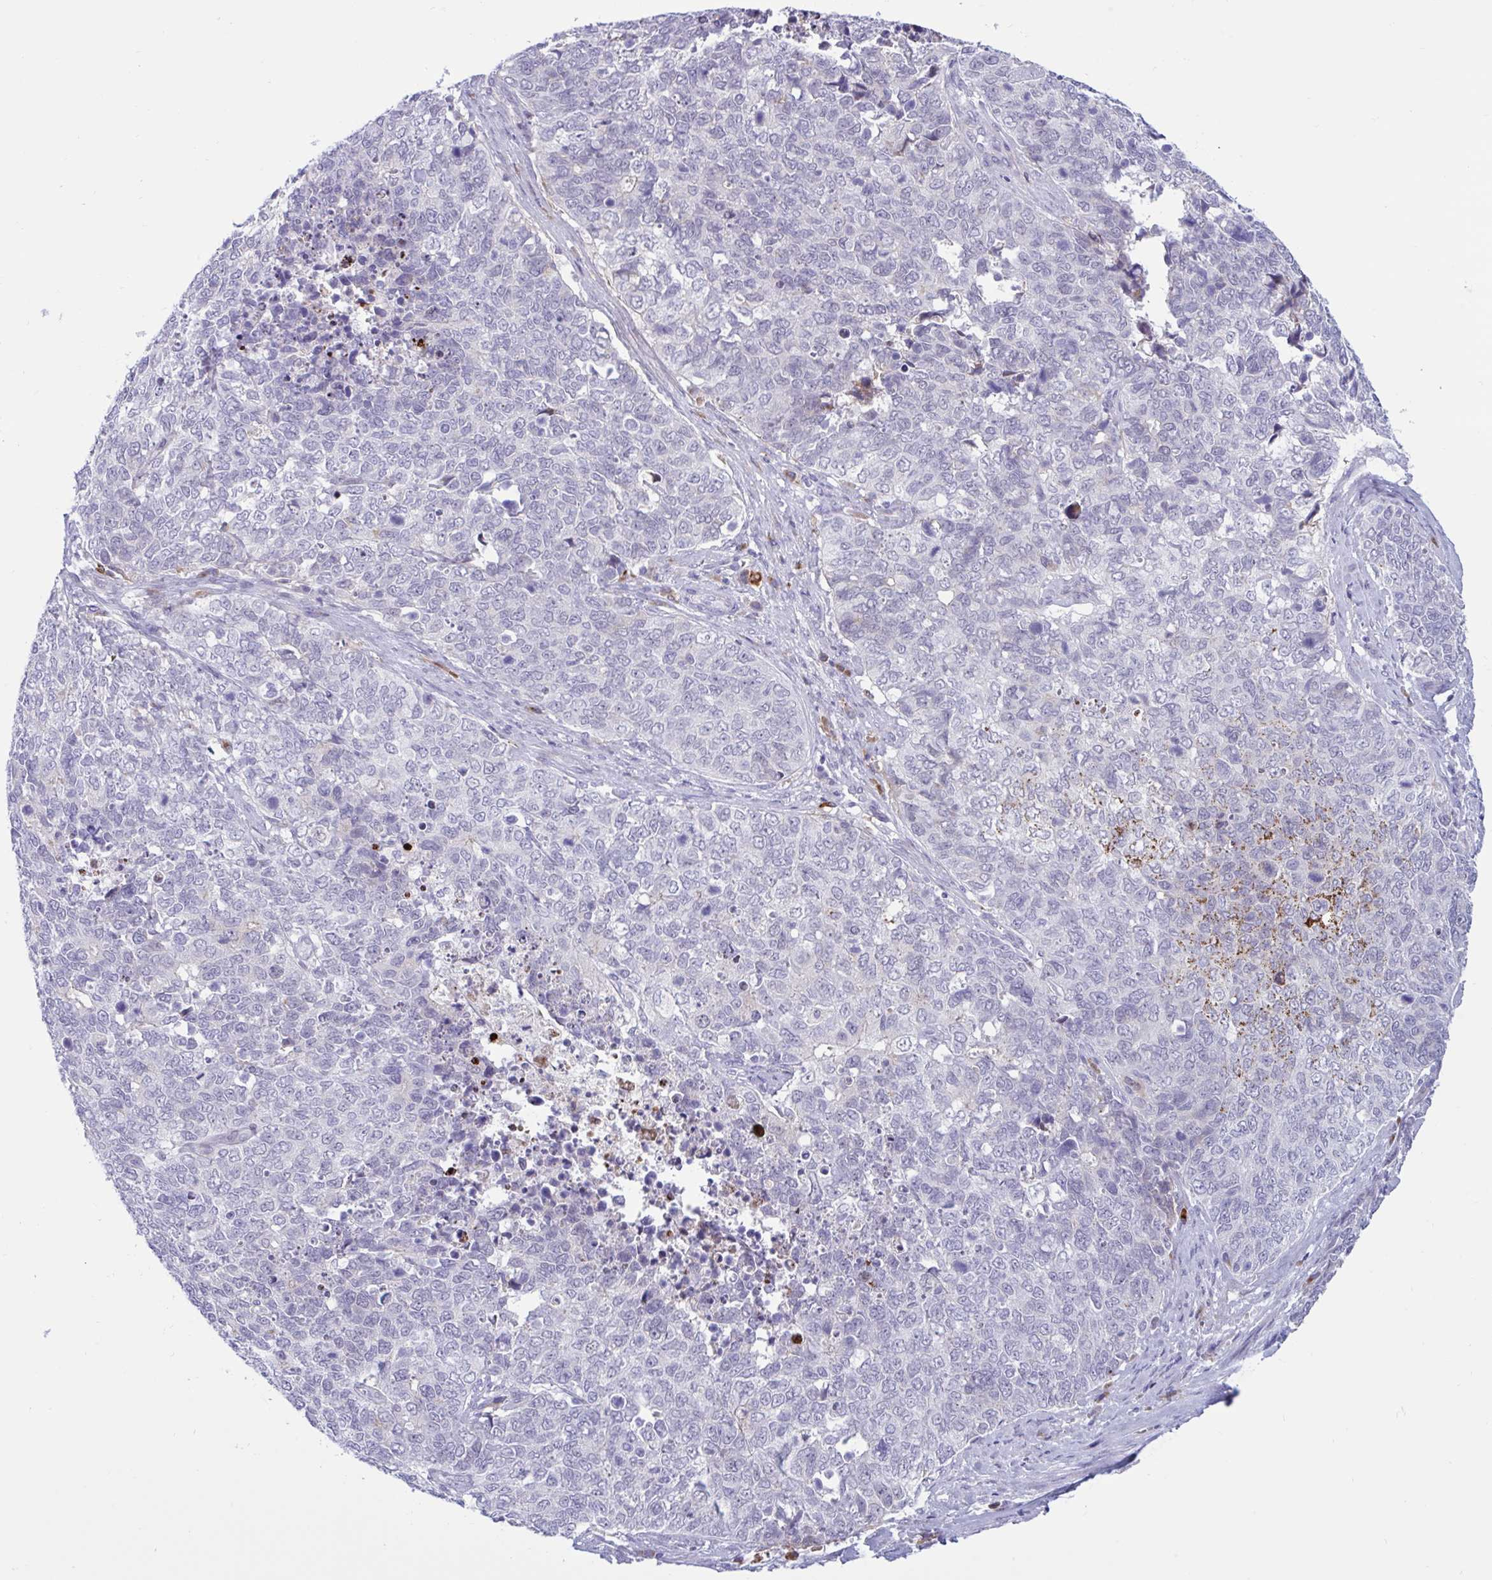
{"staining": {"intensity": "negative", "quantity": "none", "location": "none"}, "tissue": "cervical cancer", "cell_type": "Tumor cells", "image_type": "cancer", "snomed": [{"axis": "morphology", "description": "Adenocarcinoma, NOS"}, {"axis": "topography", "description": "Cervix"}], "caption": "IHC photomicrograph of human cervical cancer stained for a protein (brown), which exhibits no staining in tumor cells.", "gene": "FAM219B", "patient": {"sex": "female", "age": 63}}